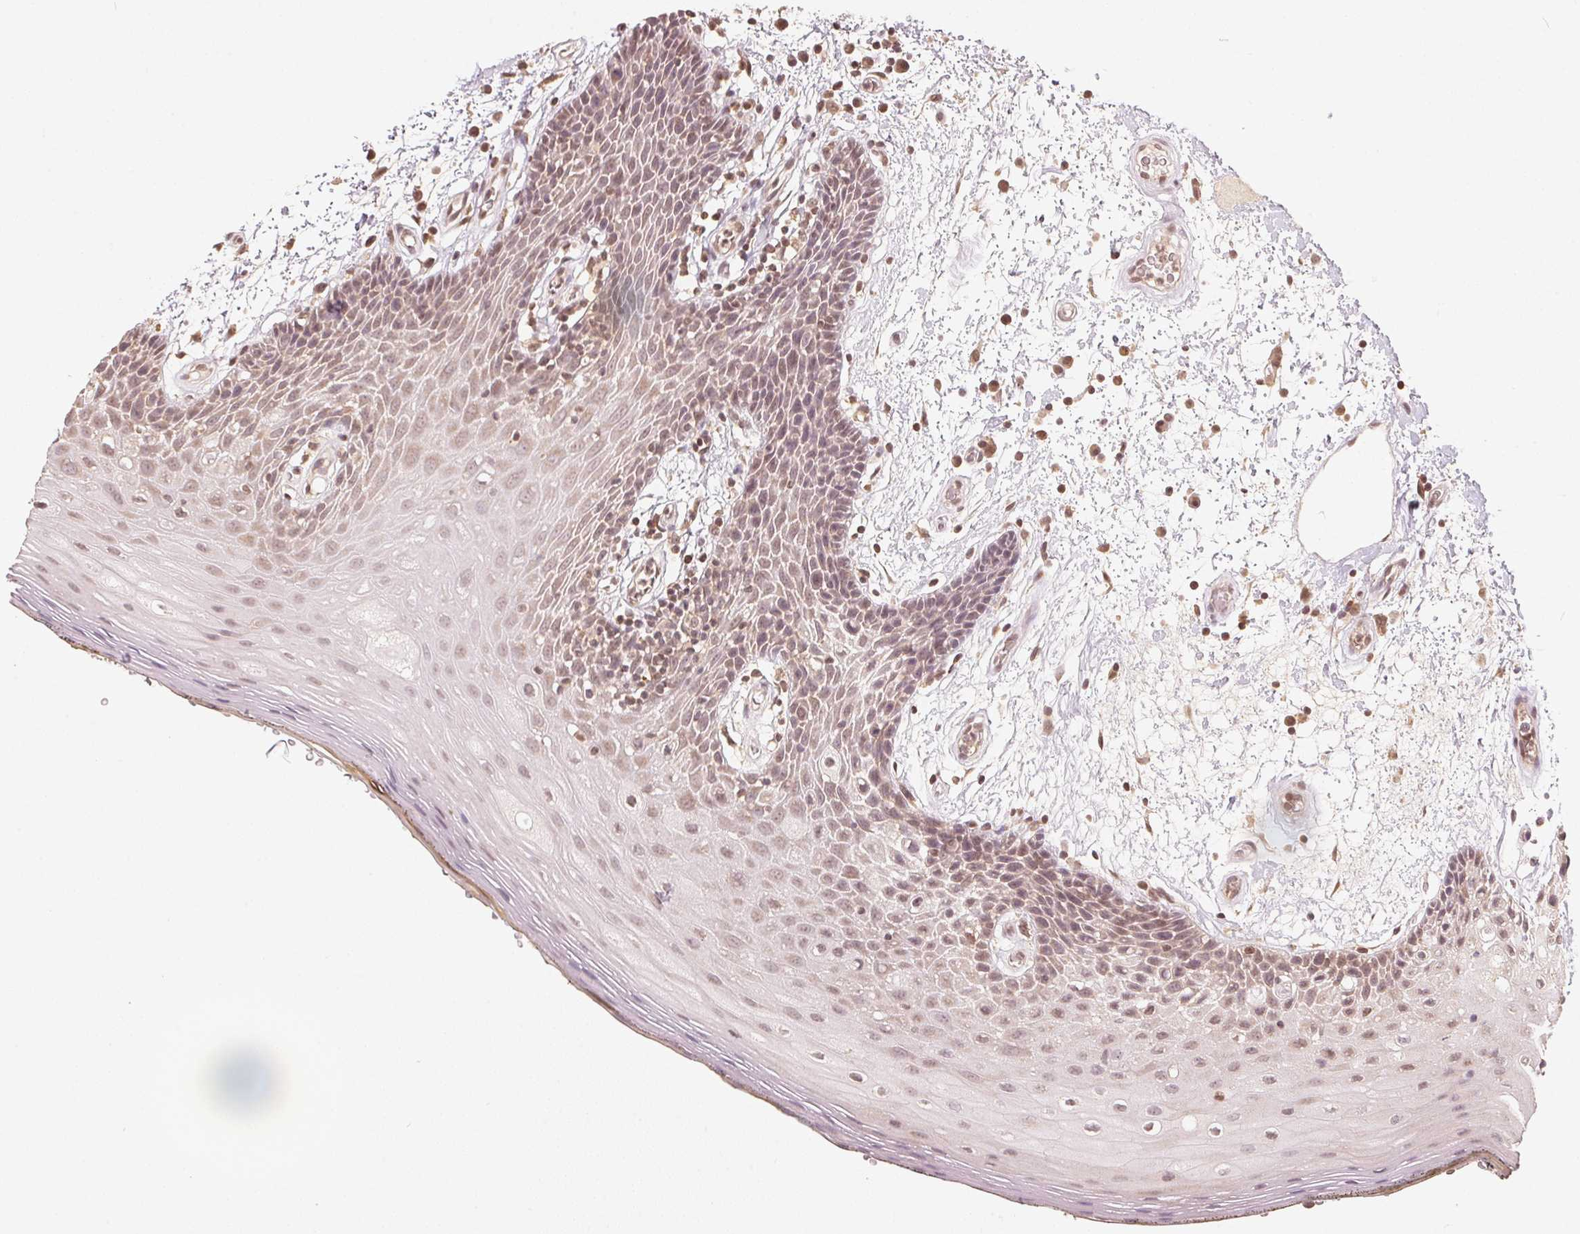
{"staining": {"intensity": "moderate", "quantity": "25%-75%", "location": "nuclear"}, "tissue": "oral mucosa", "cell_type": "Squamous epithelial cells", "image_type": "normal", "snomed": [{"axis": "morphology", "description": "Normal tissue, NOS"}, {"axis": "morphology", "description": "Squamous cell carcinoma, NOS"}, {"axis": "topography", "description": "Oral tissue"}, {"axis": "topography", "description": "Head-Neck"}], "caption": "Oral mucosa stained with DAB immunohistochemistry (IHC) shows medium levels of moderate nuclear expression in approximately 25%-75% of squamous epithelial cells.", "gene": "C2orf73", "patient": {"sex": "male", "age": 52}}